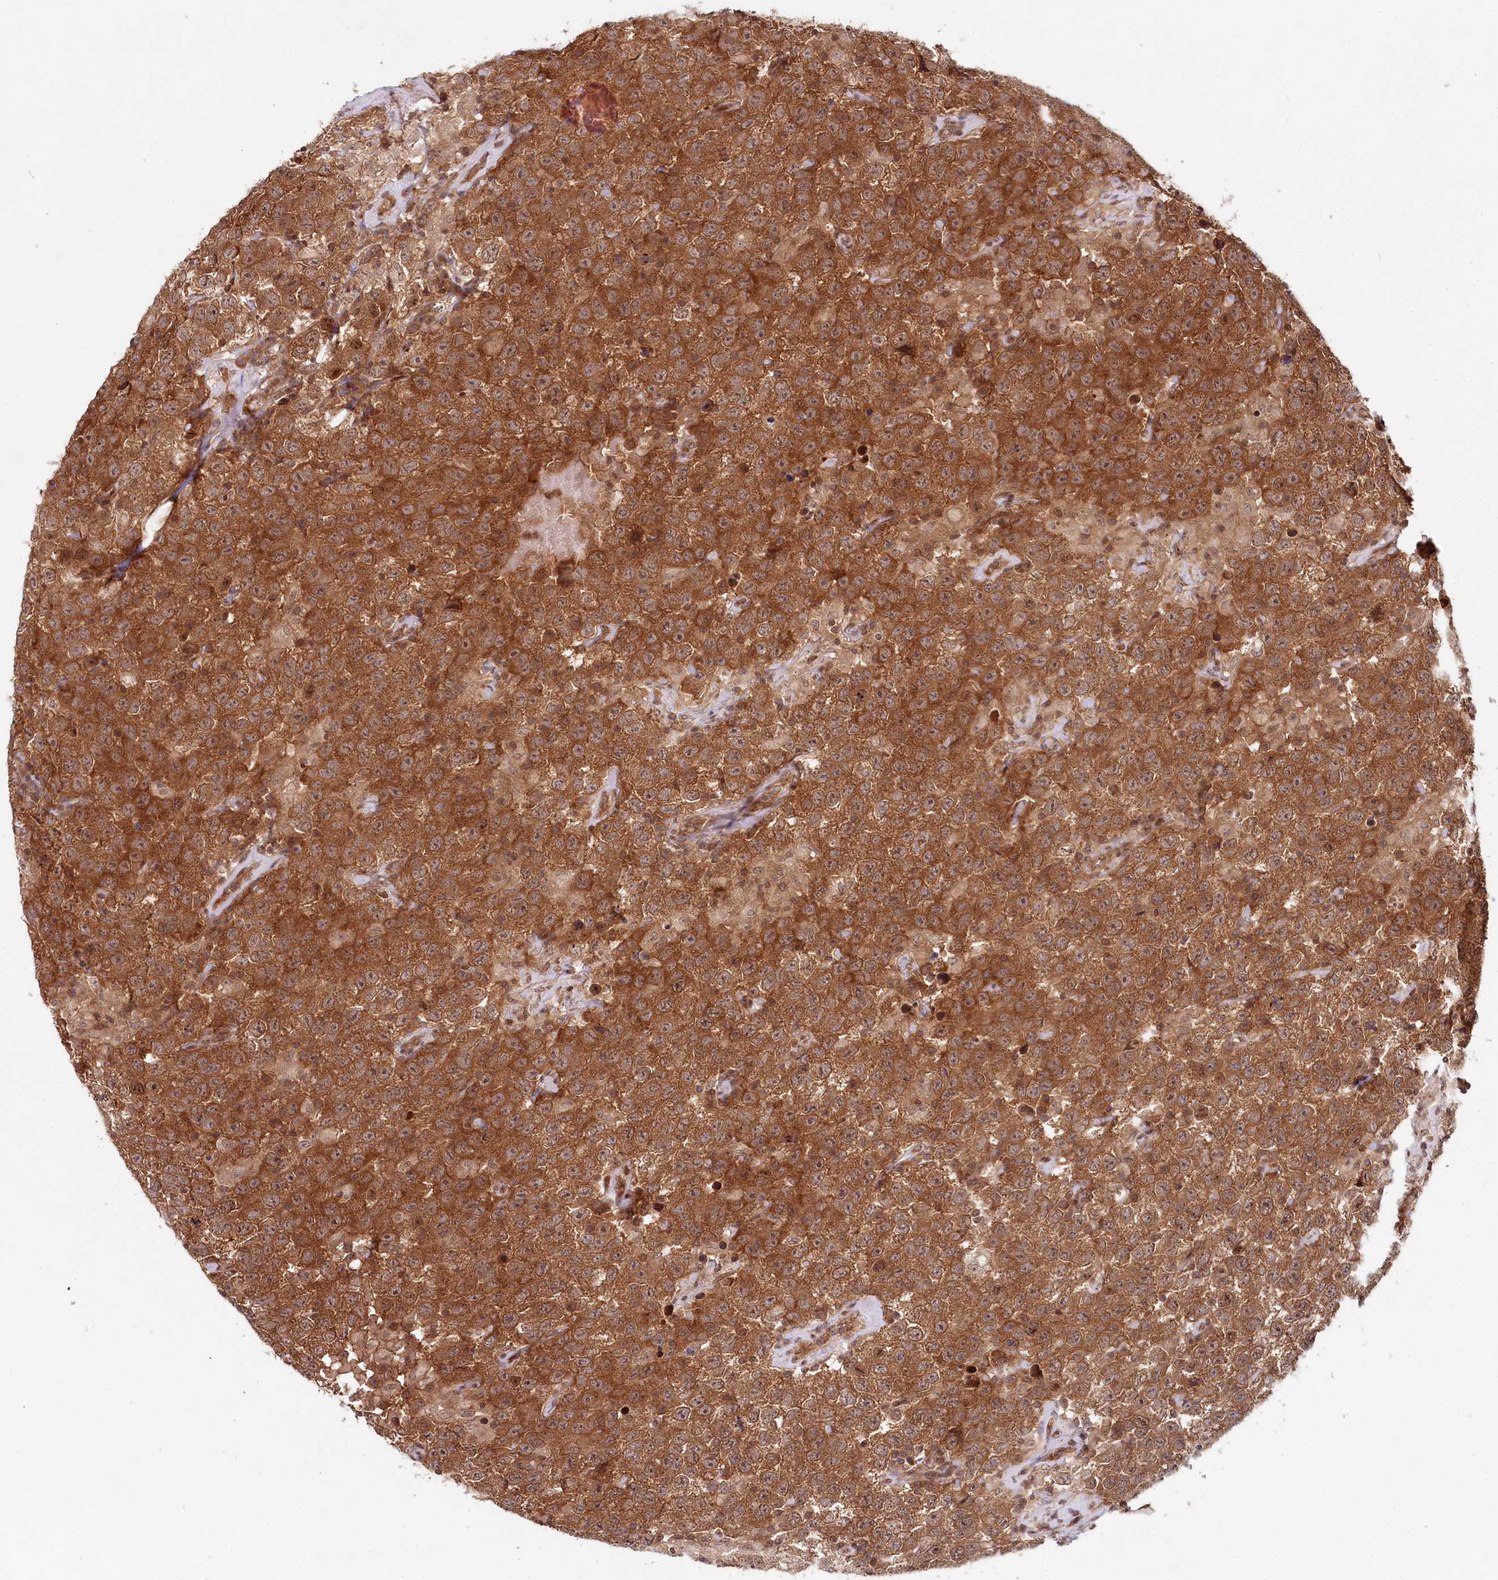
{"staining": {"intensity": "moderate", "quantity": ">75%", "location": "cytoplasmic/membranous,nuclear"}, "tissue": "testis cancer", "cell_type": "Tumor cells", "image_type": "cancer", "snomed": [{"axis": "morphology", "description": "Seminoma, NOS"}, {"axis": "topography", "description": "Testis"}], "caption": "An immunohistochemistry photomicrograph of neoplastic tissue is shown. Protein staining in brown highlights moderate cytoplasmic/membranous and nuclear positivity in seminoma (testis) within tumor cells.", "gene": "CCDC65", "patient": {"sex": "male", "age": 41}}